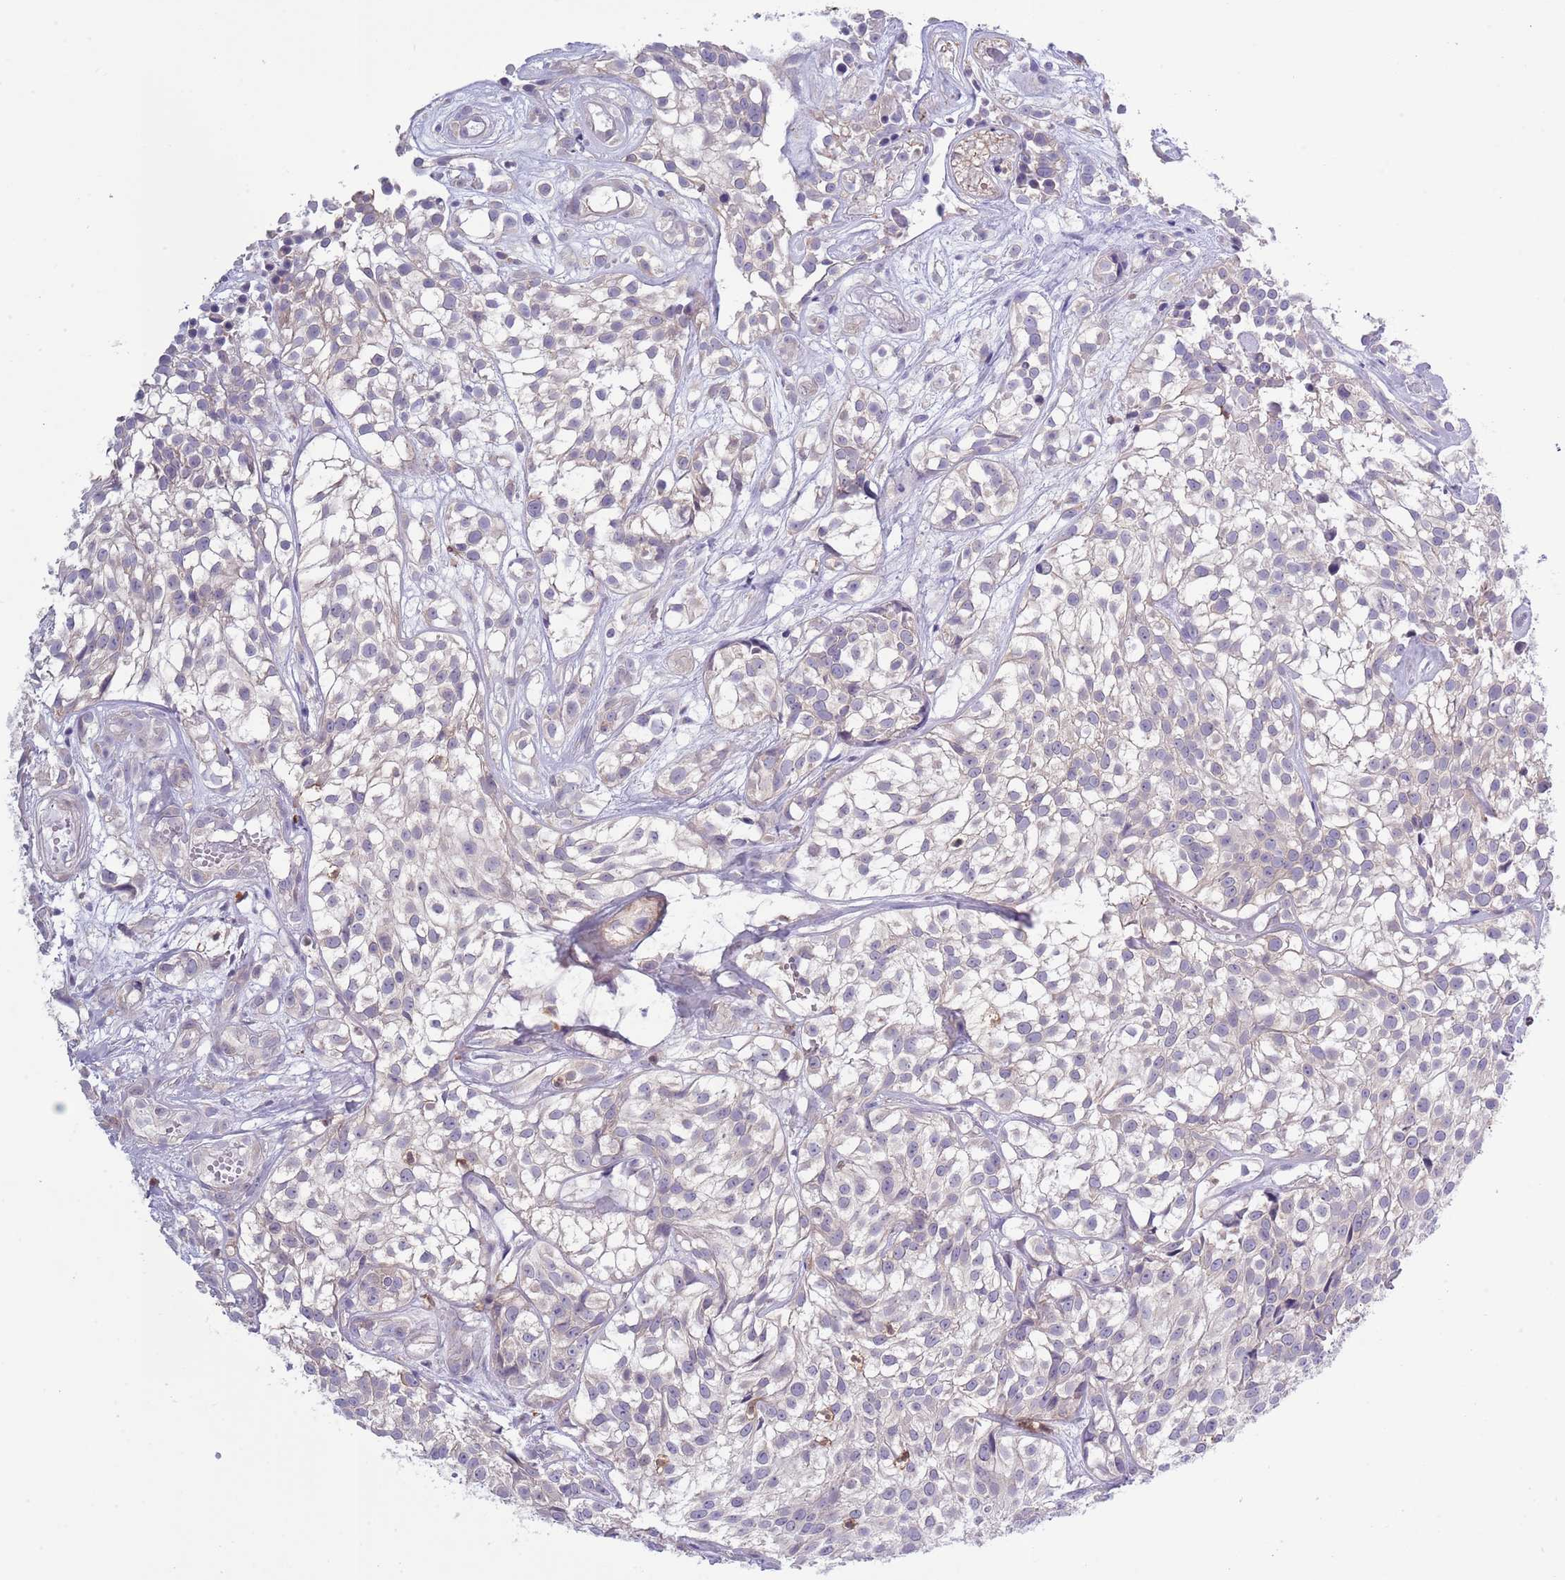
{"staining": {"intensity": "negative", "quantity": "none", "location": "none"}, "tissue": "urothelial cancer", "cell_type": "Tumor cells", "image_type": "cancer", "snomed": [{"axis": "morphology", "description": "Urothelial carcinoma, High grade"}, {"axis": "topography", "description": "Urinary bladder"}], "caption": "This is an immunohistochemistry photomicrograph of urothelial carcinoma (high-grade). There is no positivity in tumor cells.", "gene": "ZFP2", "patient": {"sex": "male", "age": 56}}